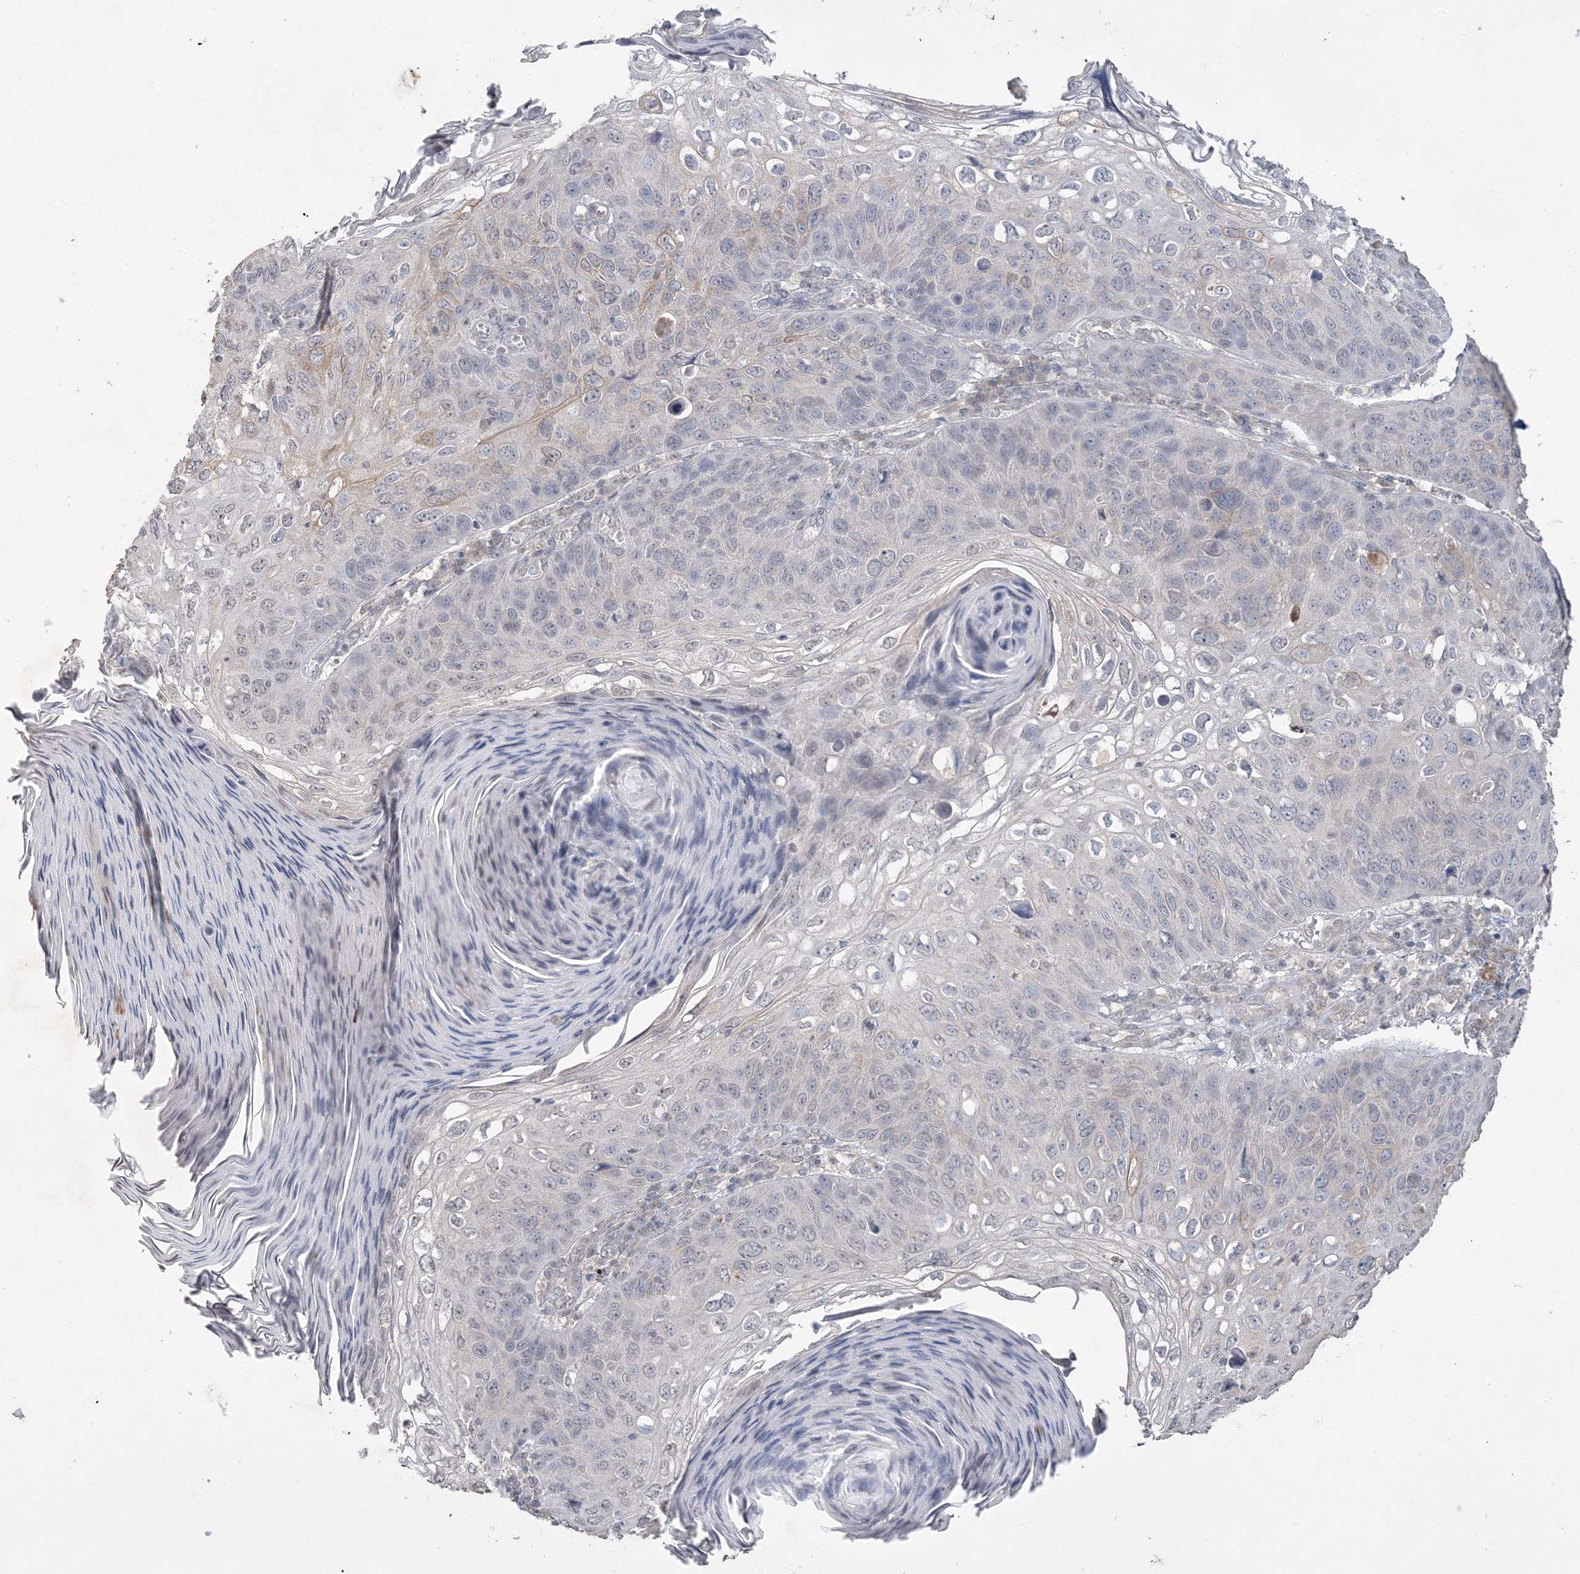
{"staining": {"intensity": "negative", "quantity": "none", "location": "none"}, "tissue": "skin cancer", "cell_type": "Tumor cells", "image_type": "cancer", "snomed": [{"axis": "morphology", "description": "Squamous cell carcinoma, NOS"}, {"axis": "topography", "description": "Skin"}], "caption": "Tumor cells are negative for brown protein staining in squamous cell carcinoma (skin).", "gene": "XRN1", "patient": {"sex": "female", "age": 90}}